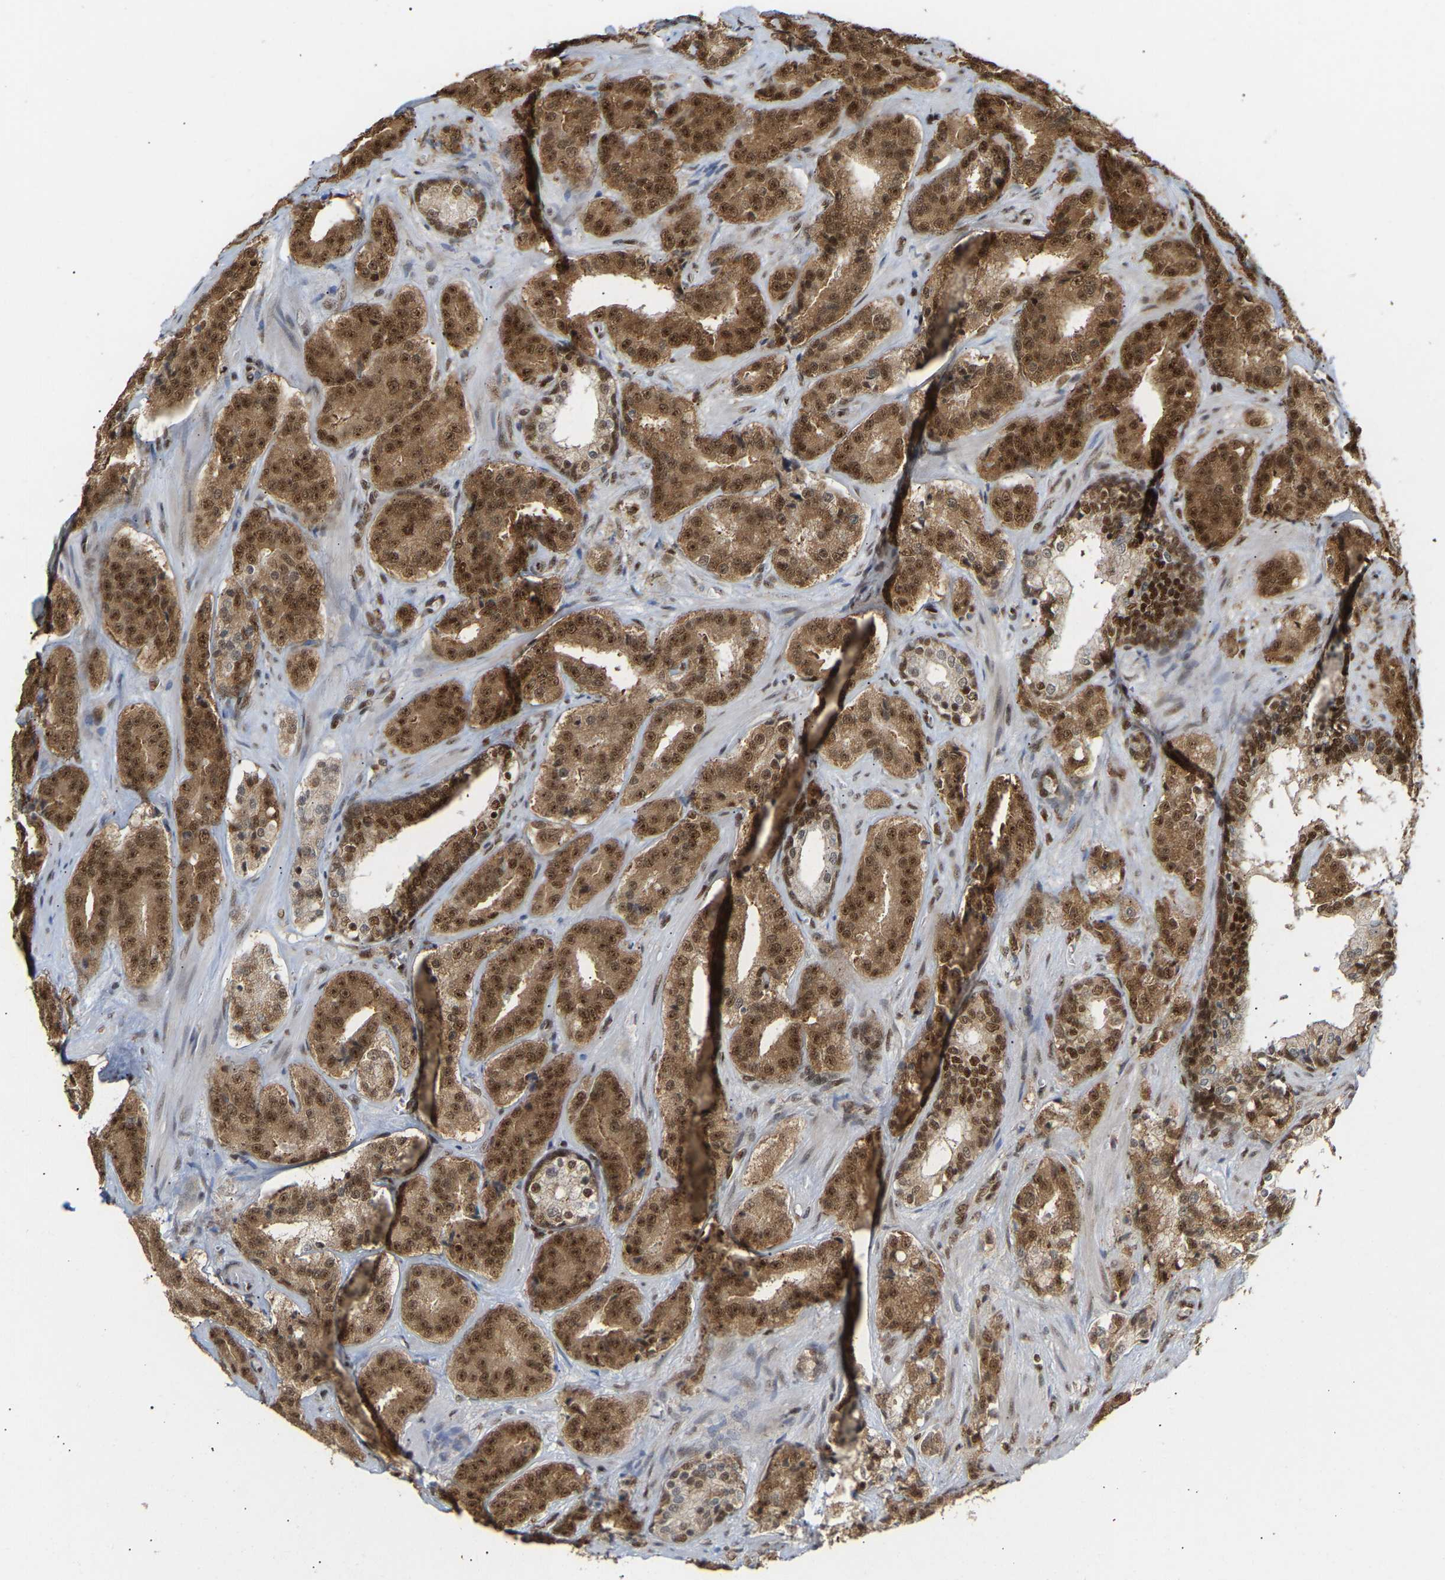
{"staining": {"intensity": "strong", "quantity": ">75%", "location": "cytoplasmic/membranous,nuclear"}, "tissue": "prostate cancer", "cell_type": "Tumor cells", "image_type": "cancer", "snomed": [{"axis": "morphology", "description": "Adenocarcinoma, High grade"}, {"axis": "topography", "description": "Prostate"}], "caption": "Tumor cells reveal strong cytoplasmic/membranous and nuclear expression in about >75% of cells in prostate cancer (high-grade adenocarcinoma). (Stains: DAB in brown, nuclei in blue, Microscopy: brightfield microscopy at high magnification).", "gene": "ALYREF", "patient": {"sex": "male", "age": 60}}